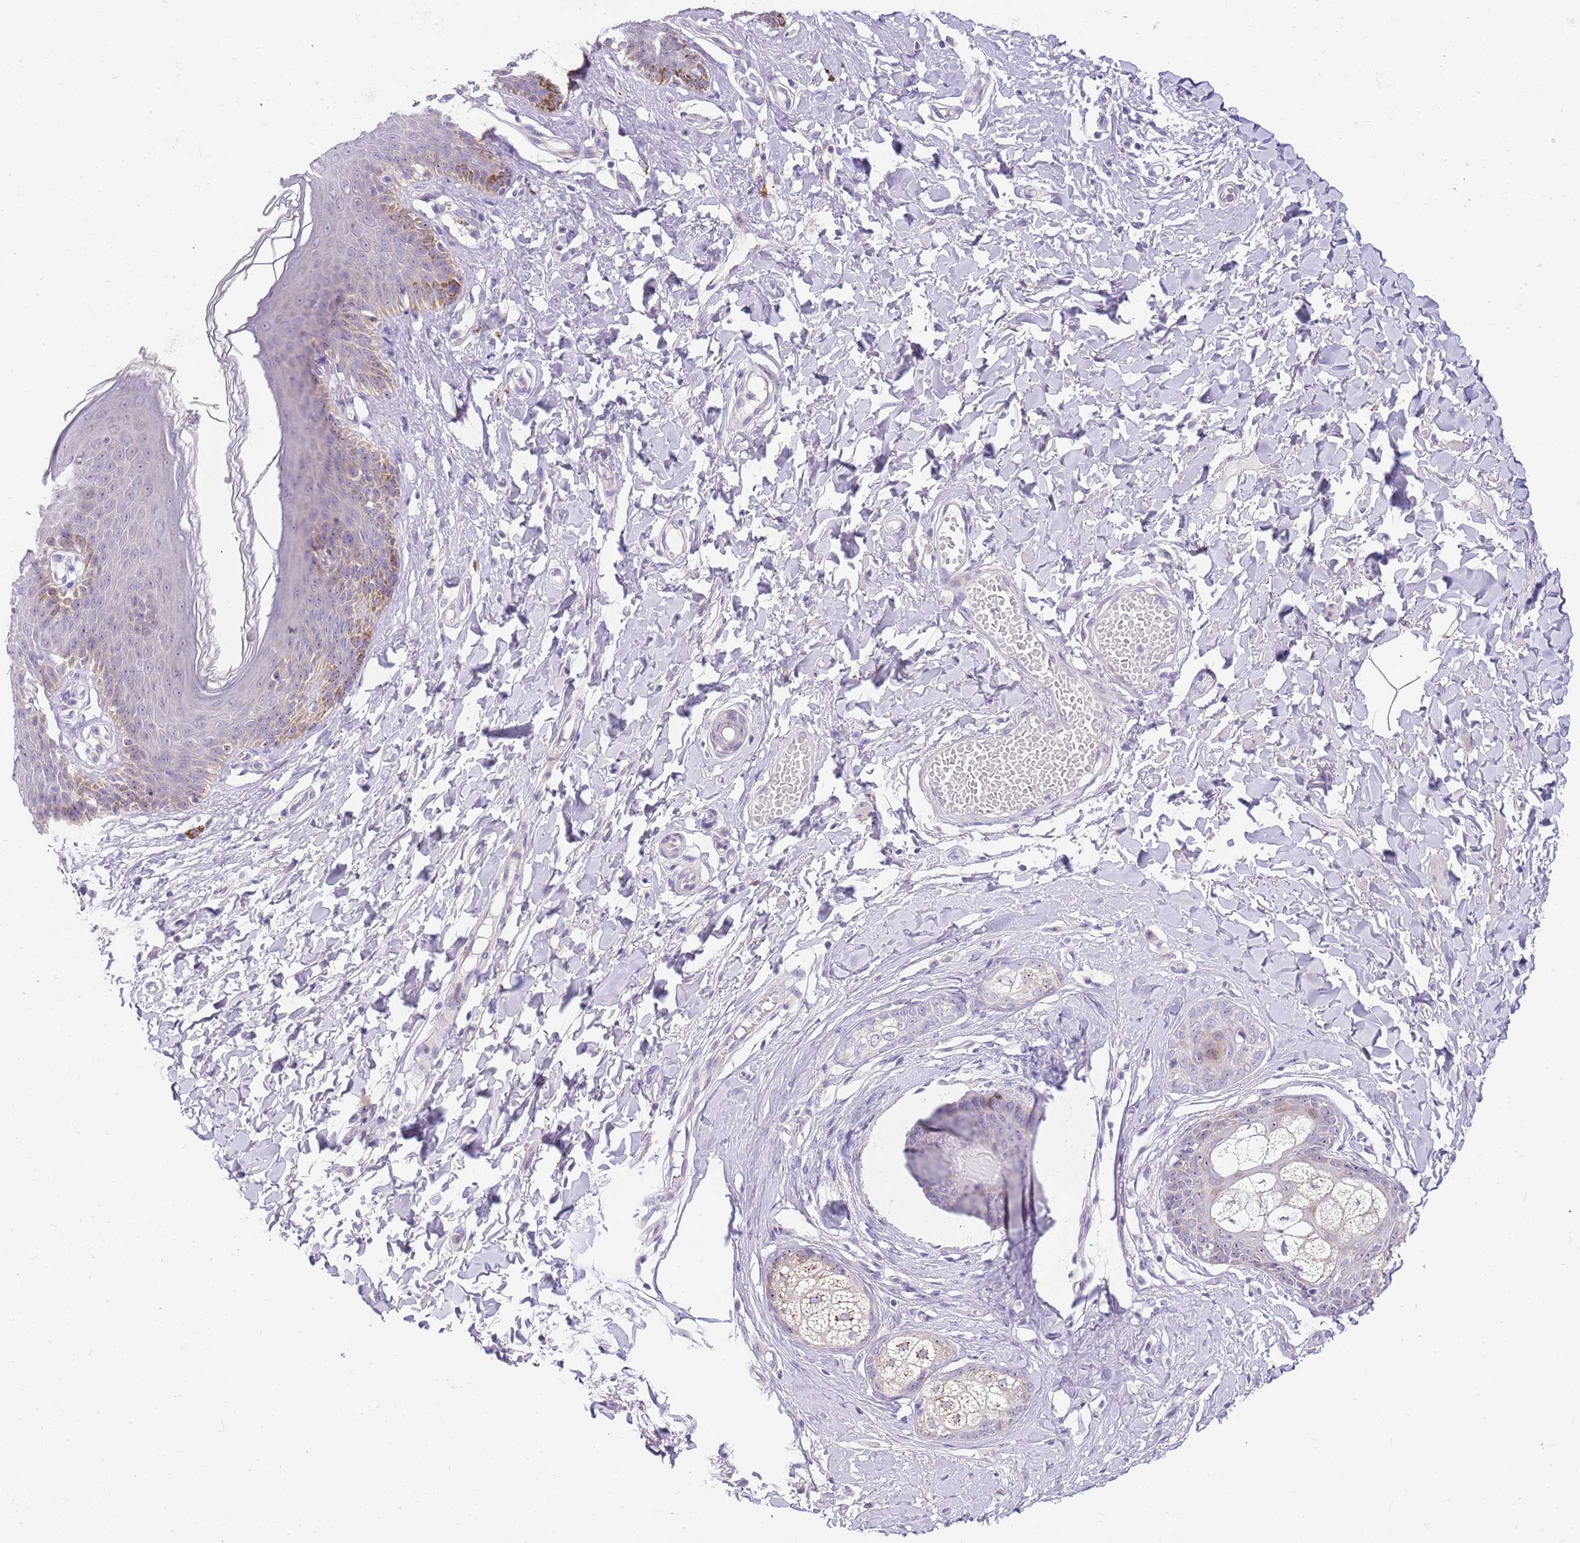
{"staining": {"intensity": "weak", "quantity": "<25%", "location": "cytoplasmic/membranous,nuclear"}, "tissue": "skin", "cell_type": "Epidermal cells", "image_type": "normal", "snomed": [{"axis": "morphology", "description": "Normal tissue, NOS"}, {"axis": "topography", "description": "Vulva"}], "caption": "DAB immunohistochemical staining of benign skin displays no significant positivity in epidermal cells. Nuclei are stained in blue.", "gene": "DNAJA3", "patient": {"sex": "female", "age": 66}}